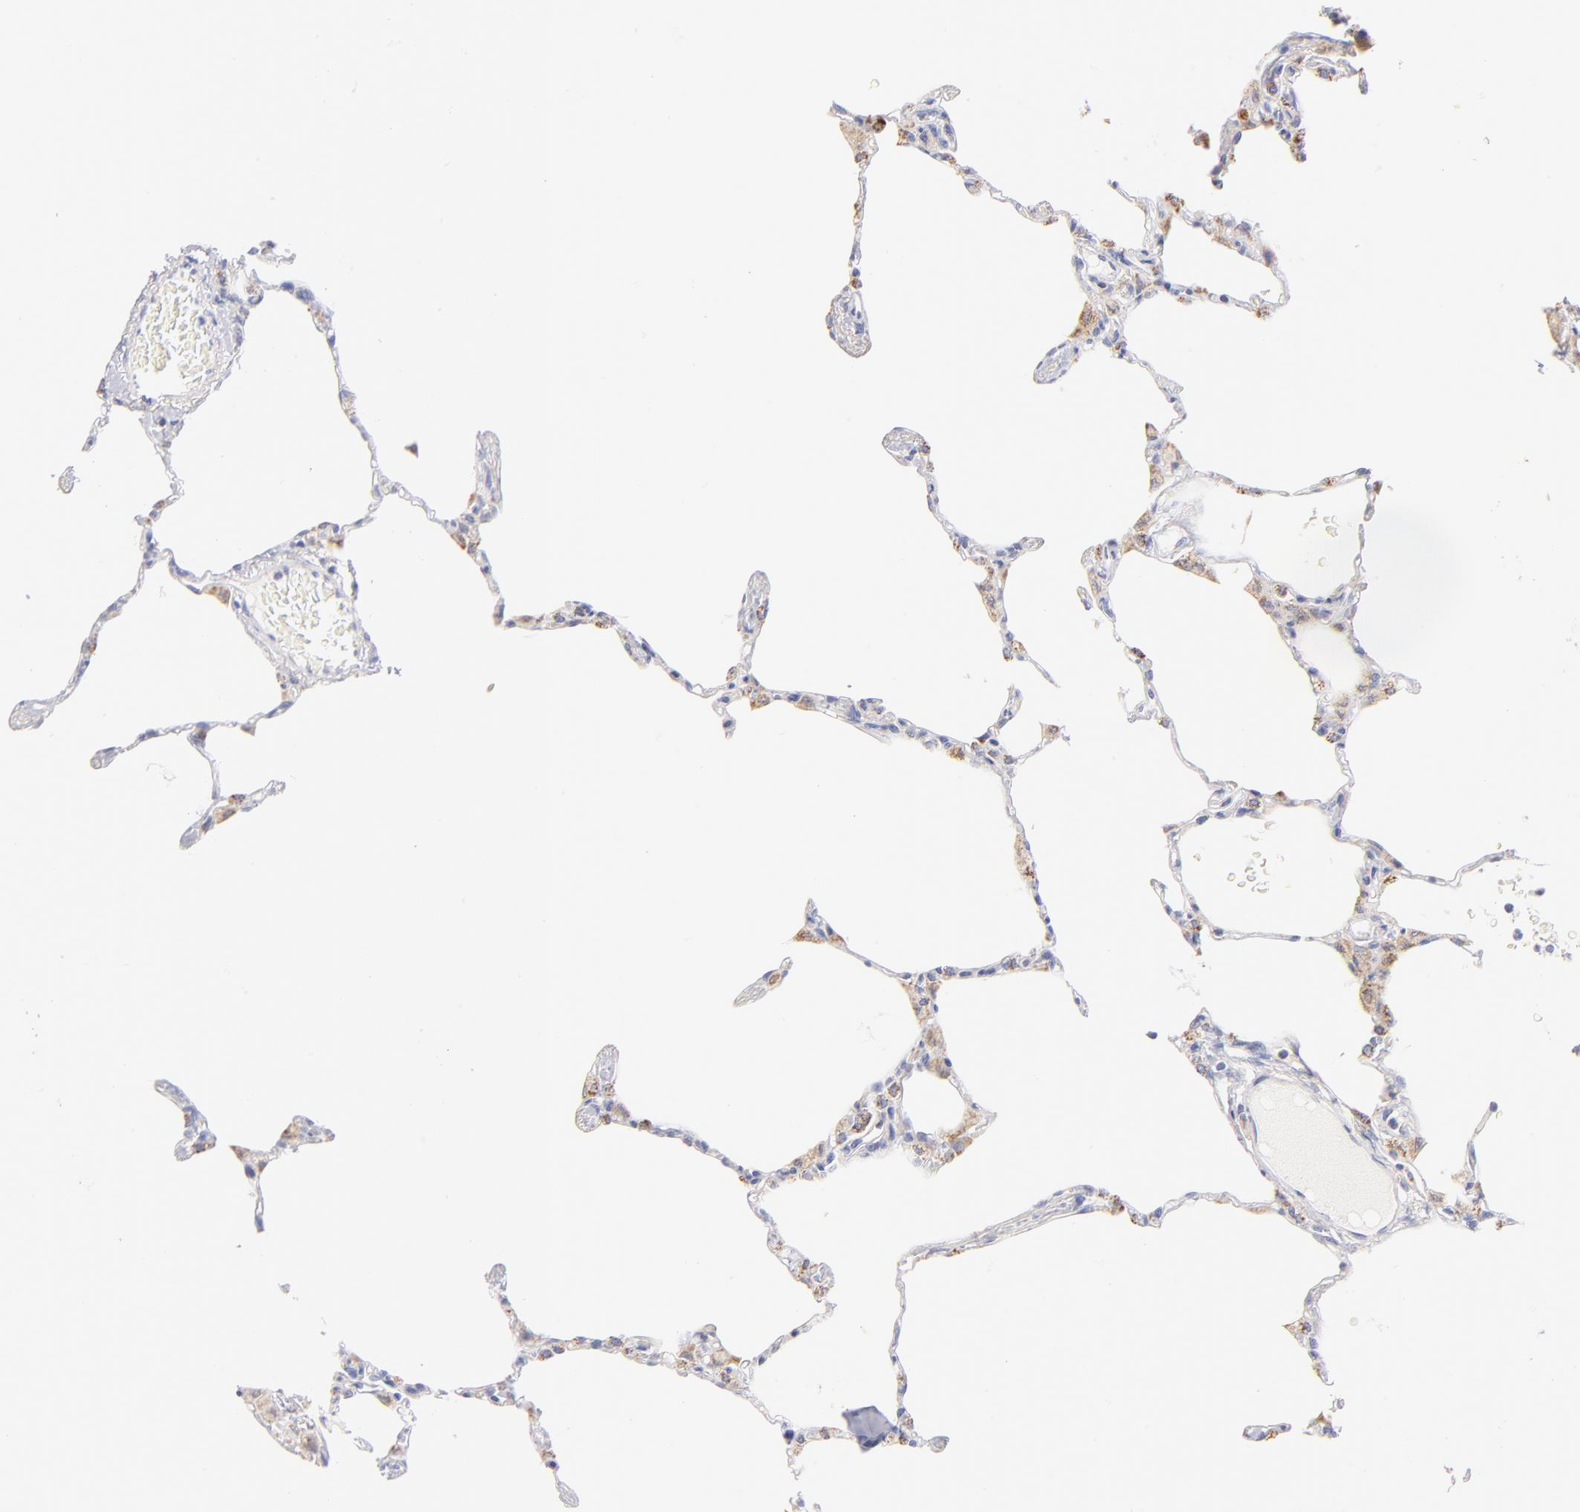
{"staining": {"intensity": "weak", "quantity": "<25%", "location": "cytoplasmic/membranous"}, "tissue": "lung", "cell_type": "Alveolar cells", "image_type": "normal", "snomed": [{"axis": "morphology", "description": "Normal tissue, NOS"}, {"axis": "topography", "description": "Lung"}], "caption": "IHC histopathology image of normal lung stained for a protein (brown), which displays no expression in alveolar cells.", "gene": "AIFM1", "patient": {"sex": "female", "age": 49}}